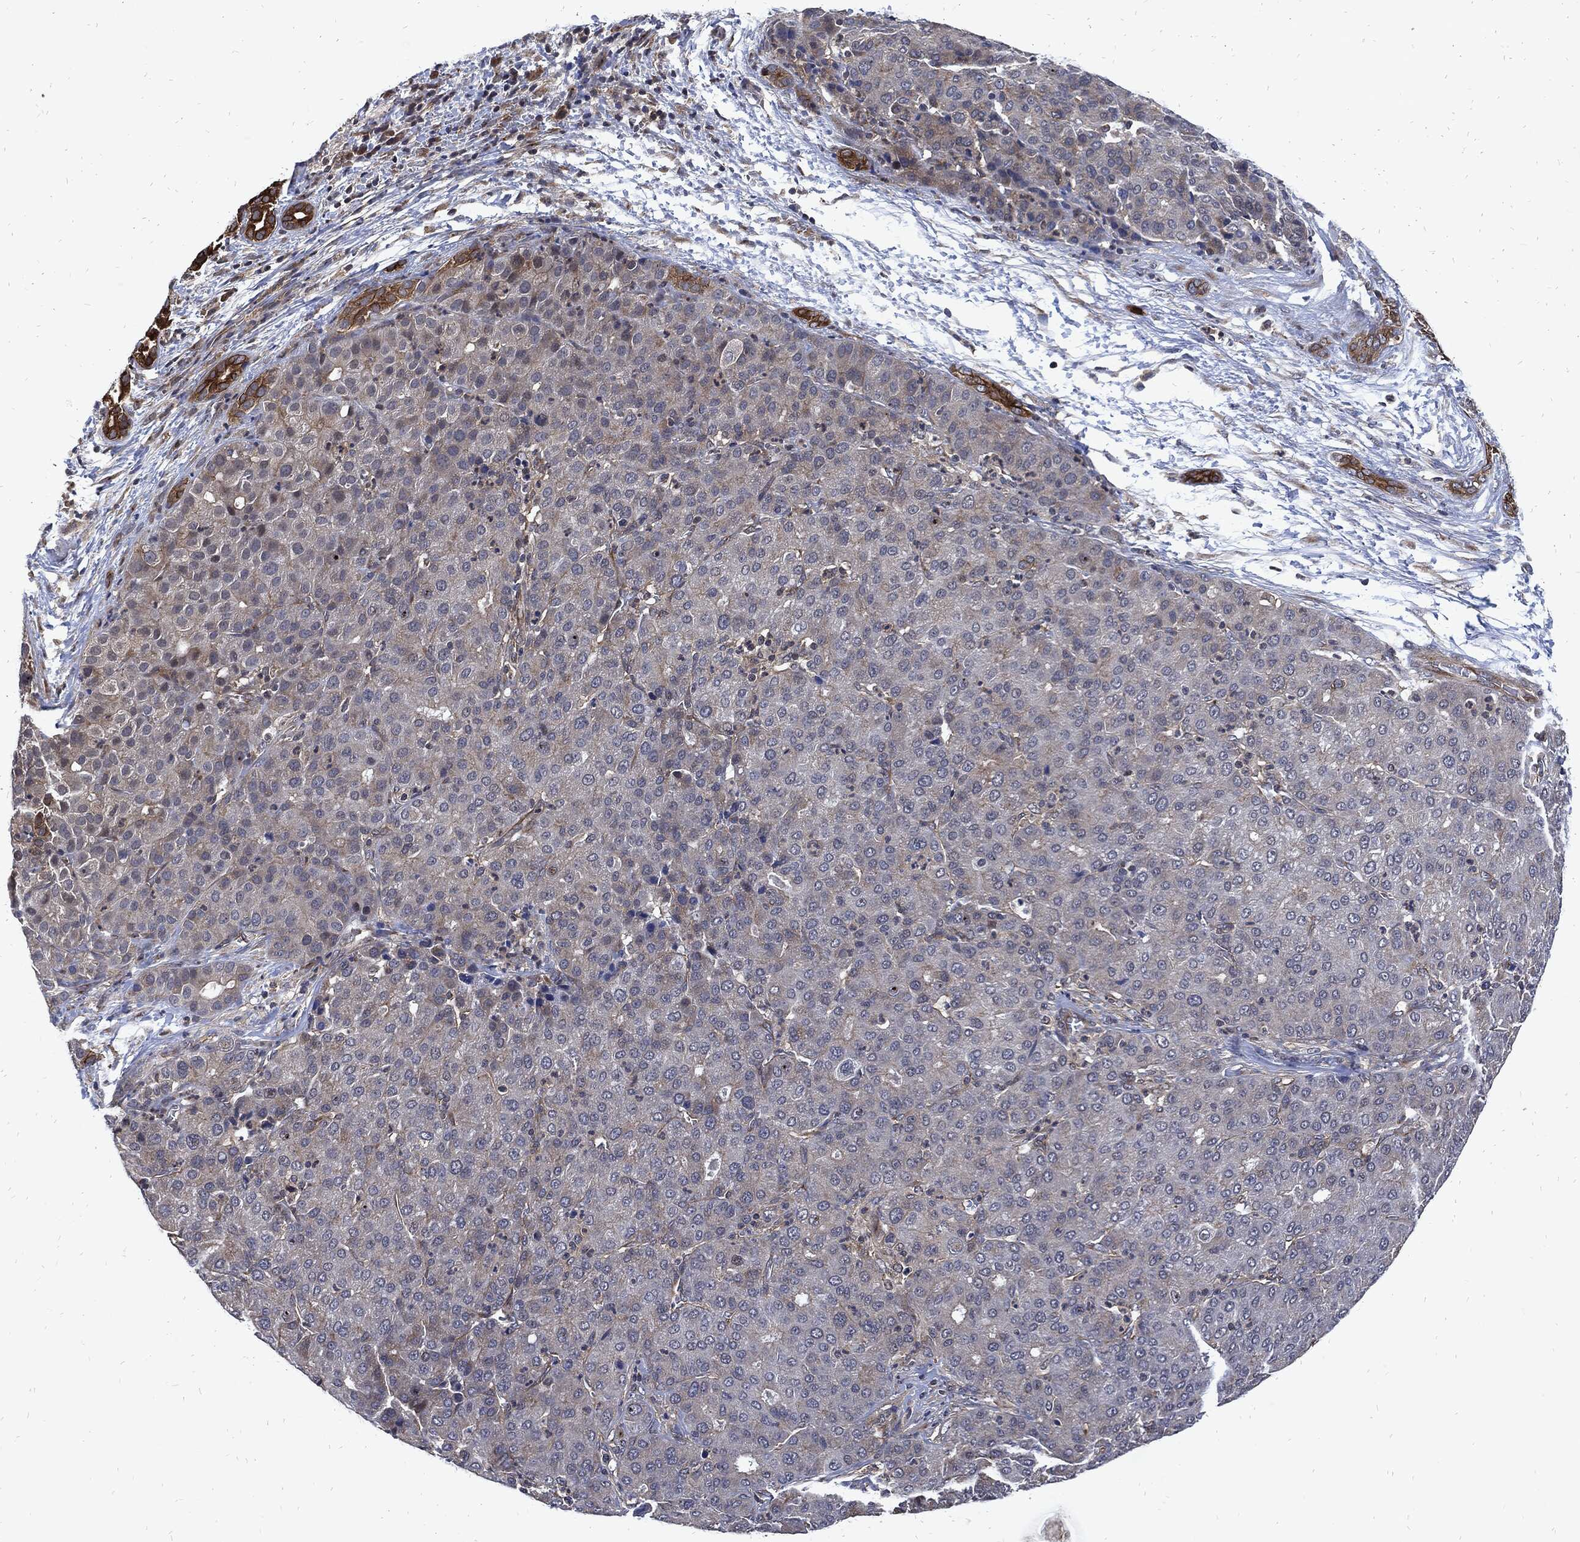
{"staining": {"intensity": "negative", "quantity": "none", "location": "none"}, "tissue": "liver cancer", "cell_type": "Tumor cells", "image_type": "cancer", "snomed": [{"axis": "morphology", "description": "Carcinoma, Hepatocellular, NOS"}, {"axis": "topography", "description": "Liver"}], "caption": "Tumor cells show no significant protein staining in liver cancer.", "gene": "DCTN1", "patient": {"sex": "male", "age": 65}}